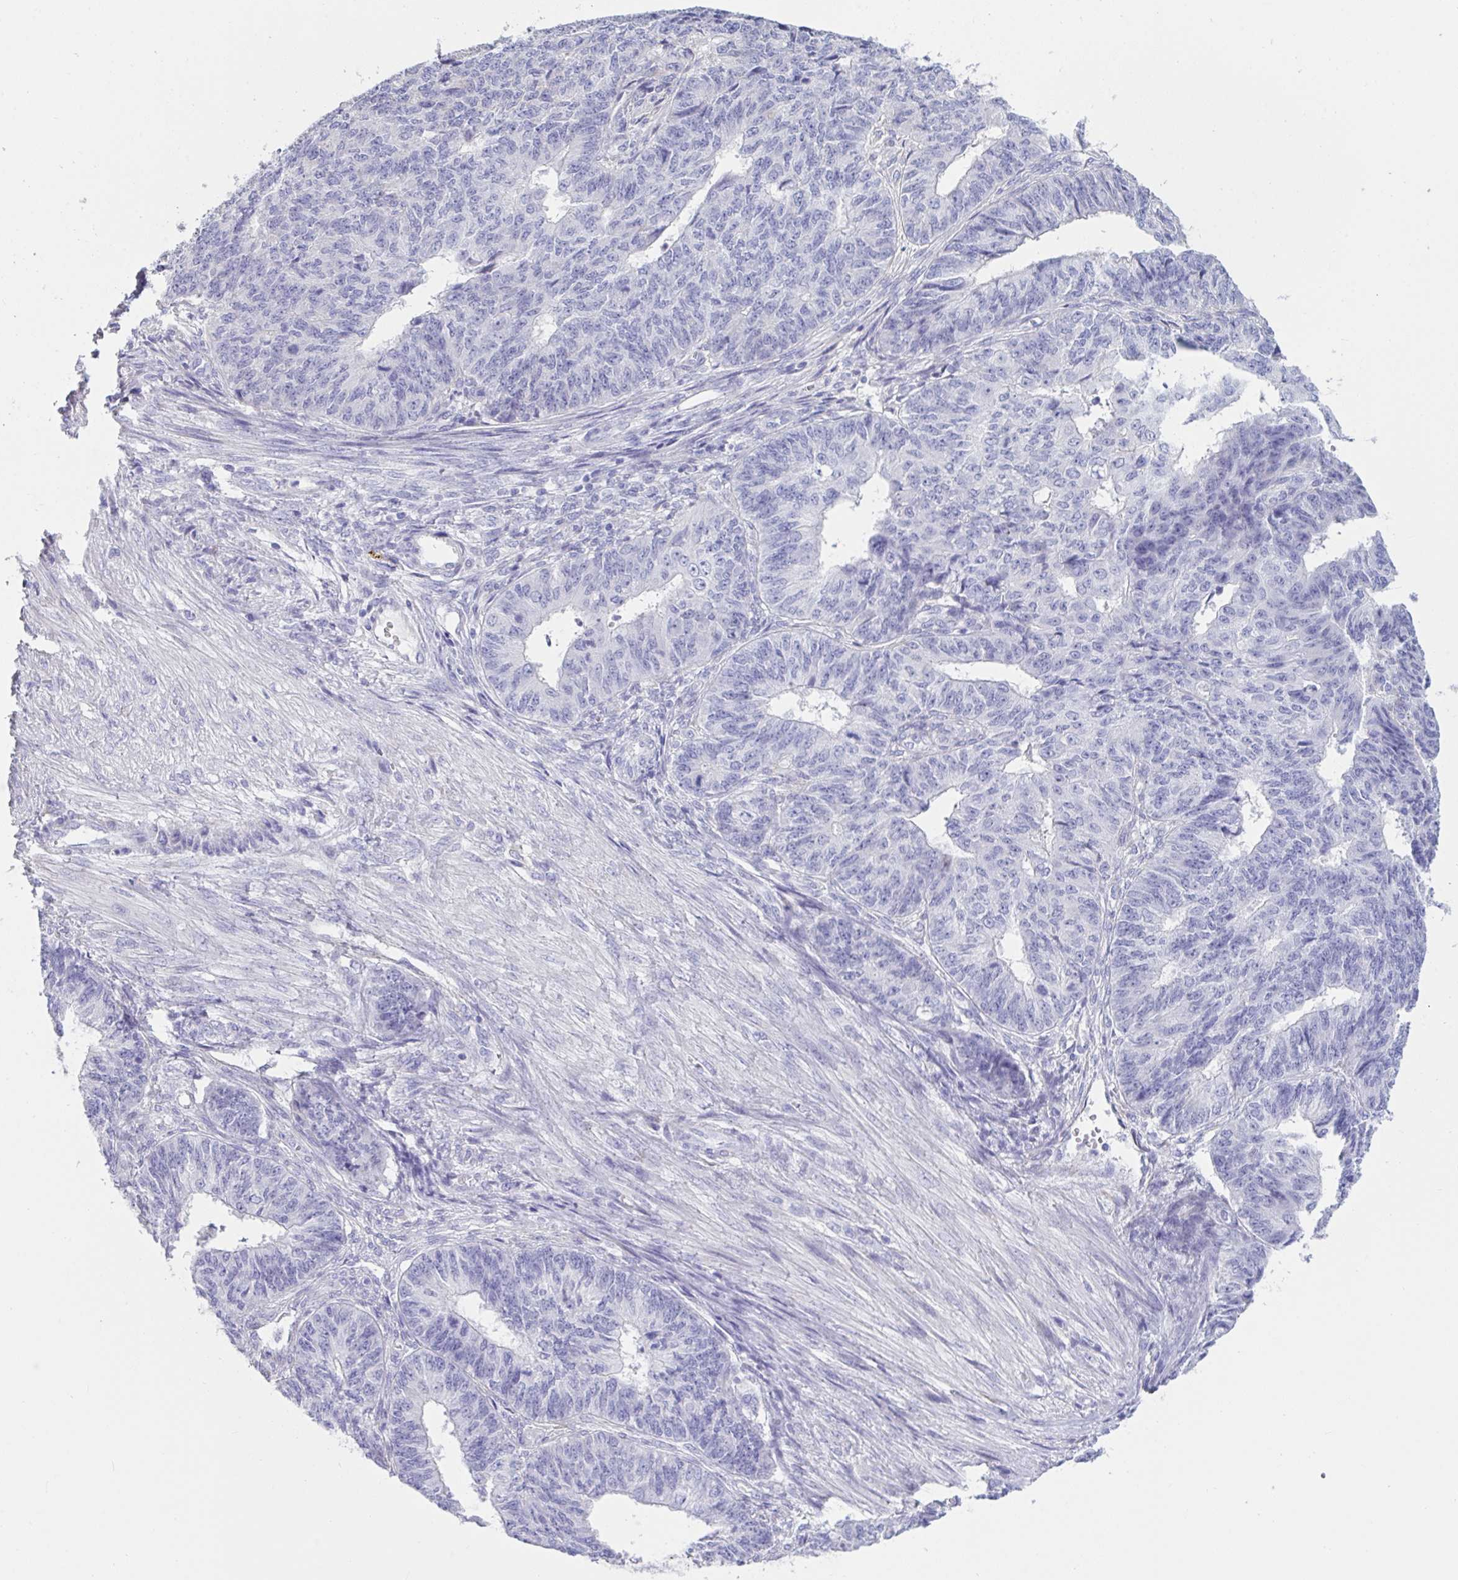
{"staining": {"intensity": "negative", "quantity": "none", "location": "none"}, "tissue": "endometrial cancer", "cell_type": "Tumor cells", "image_type": "cancer", "snomed": [{"axis": "morphology", "description": "Adenocarcinoma, NOS"}, {"axis": "topography", "description": "Endometrium"}], "caption": "Photomicrograph shows no protein expression in tumor cells of endometrial cancer (adenocarcinoma) tissue. Brightfield microscopy of immunohistochemistry (IHC) stained with DAB (brown) and hematoxylin (blue), captured at high magnification.", "gene": "TNNC1", "patient": {"sex": "female", "age": 32}}